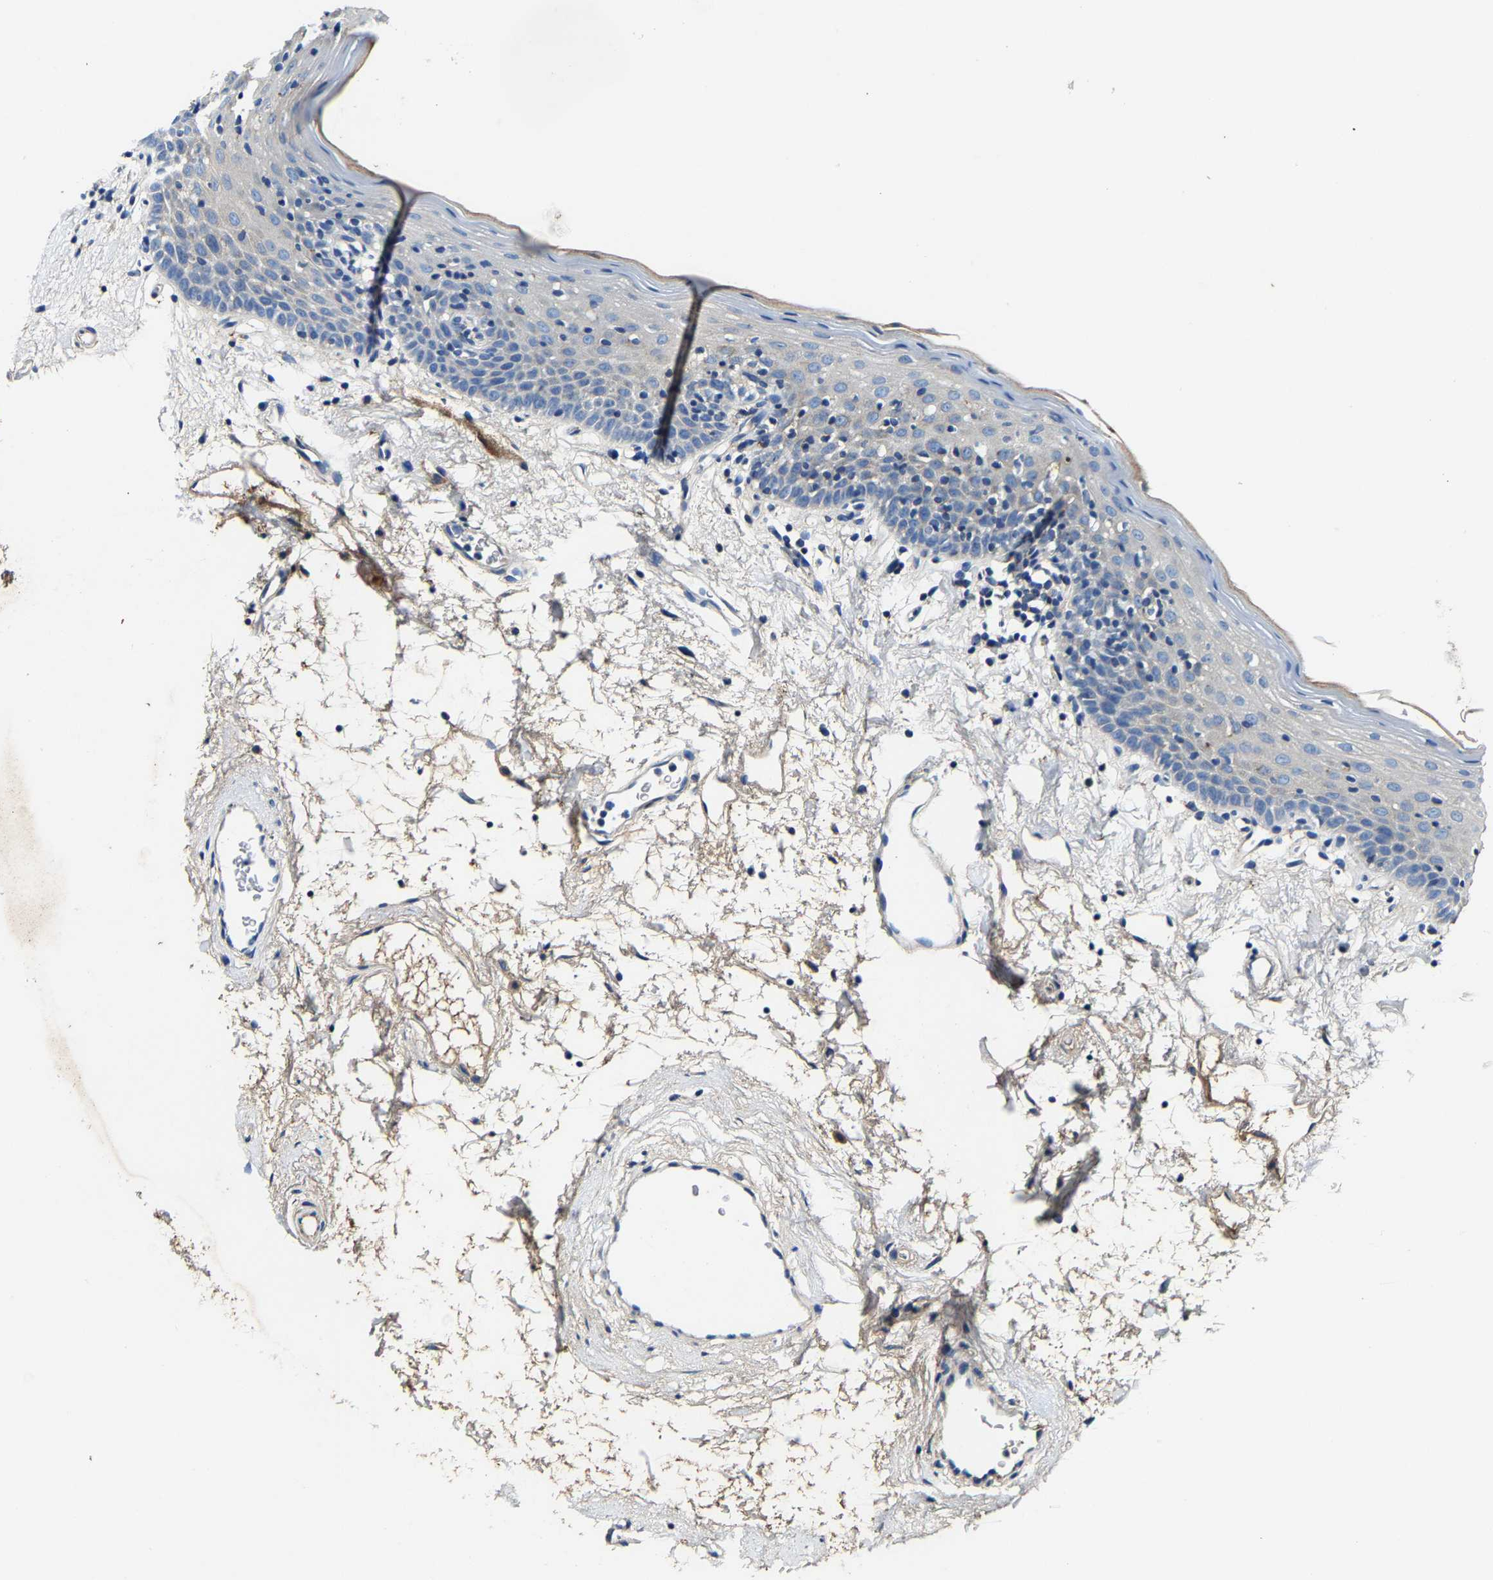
{"staining": {"intensity": "negative", "quantity": "none", "location": "none"}, "tissue": "oral mucosa", "cell_type": "Squamous epithelial cells", "image_type": "normal", "snomed": [{"axis": "morphology", "description": "Normal tissue, NOS"}, {"axis": "topography", "description": "Oral tissue"}], "caption": "This is a image of immunohistochemistry staining of normal oral mucosa, which shows no positivity in squamous epithelial cells.", "gene": "SLC25A25", "patient": {"sex": "male", "age": 66}}